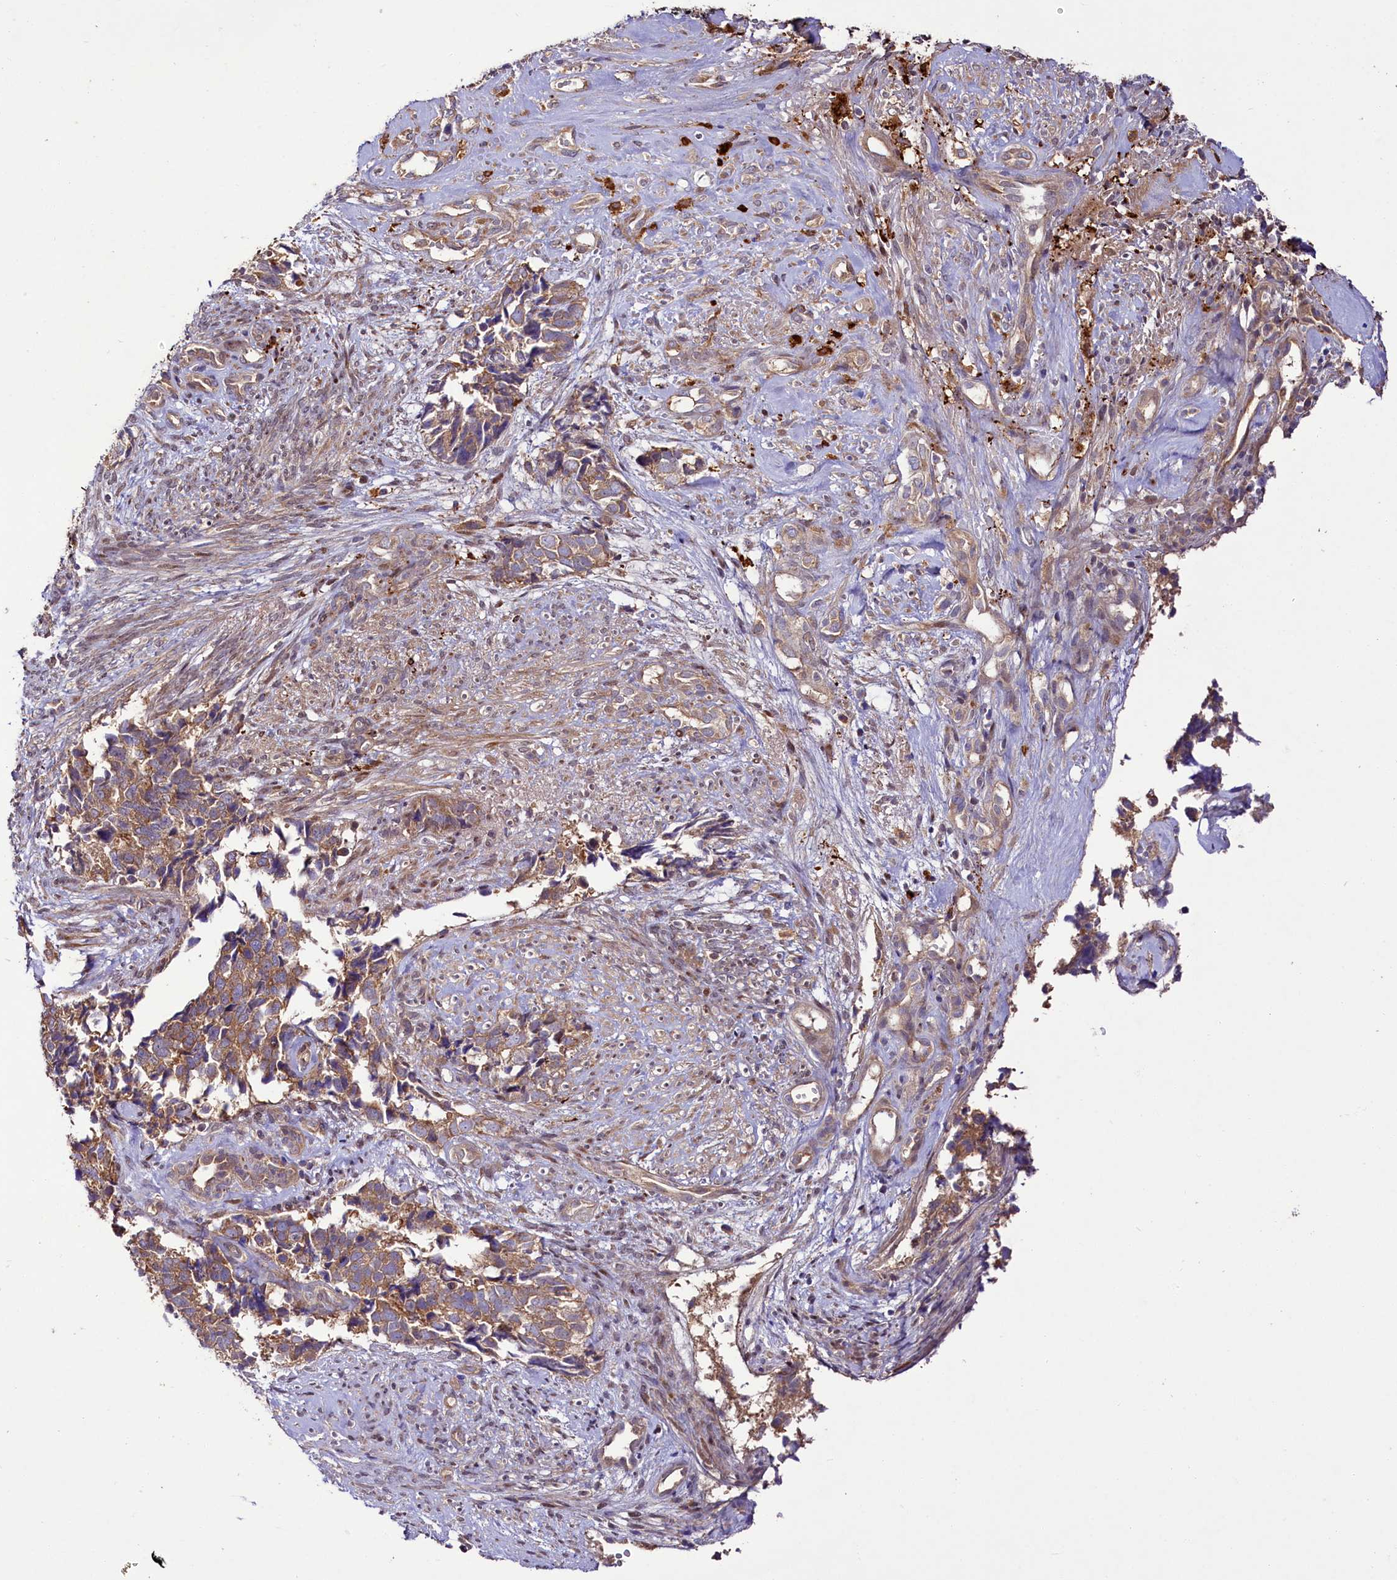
{"staining": {"intensity": "moderate", "quantity": ">75%", "location": "cytoplasmic/membranous"}, "tissue": "cervical cancer", "cell_type": "Tumor cells", "image_type": "cancer", "snomed": [{"axis": "morphology", "description": "Squamous cell carcinoma, NOS"}, {"axis": "topography", "description": "Cervix"}], "caption": "Moderate cytoplasmic/membranous staining for a protein is seen in about >75% of tumor cells of cervical squamous cell carcinoma using immunohistochemistry (IHC).", "gene": "NAA25", "patient": {"sex": "female", "age": 63}}